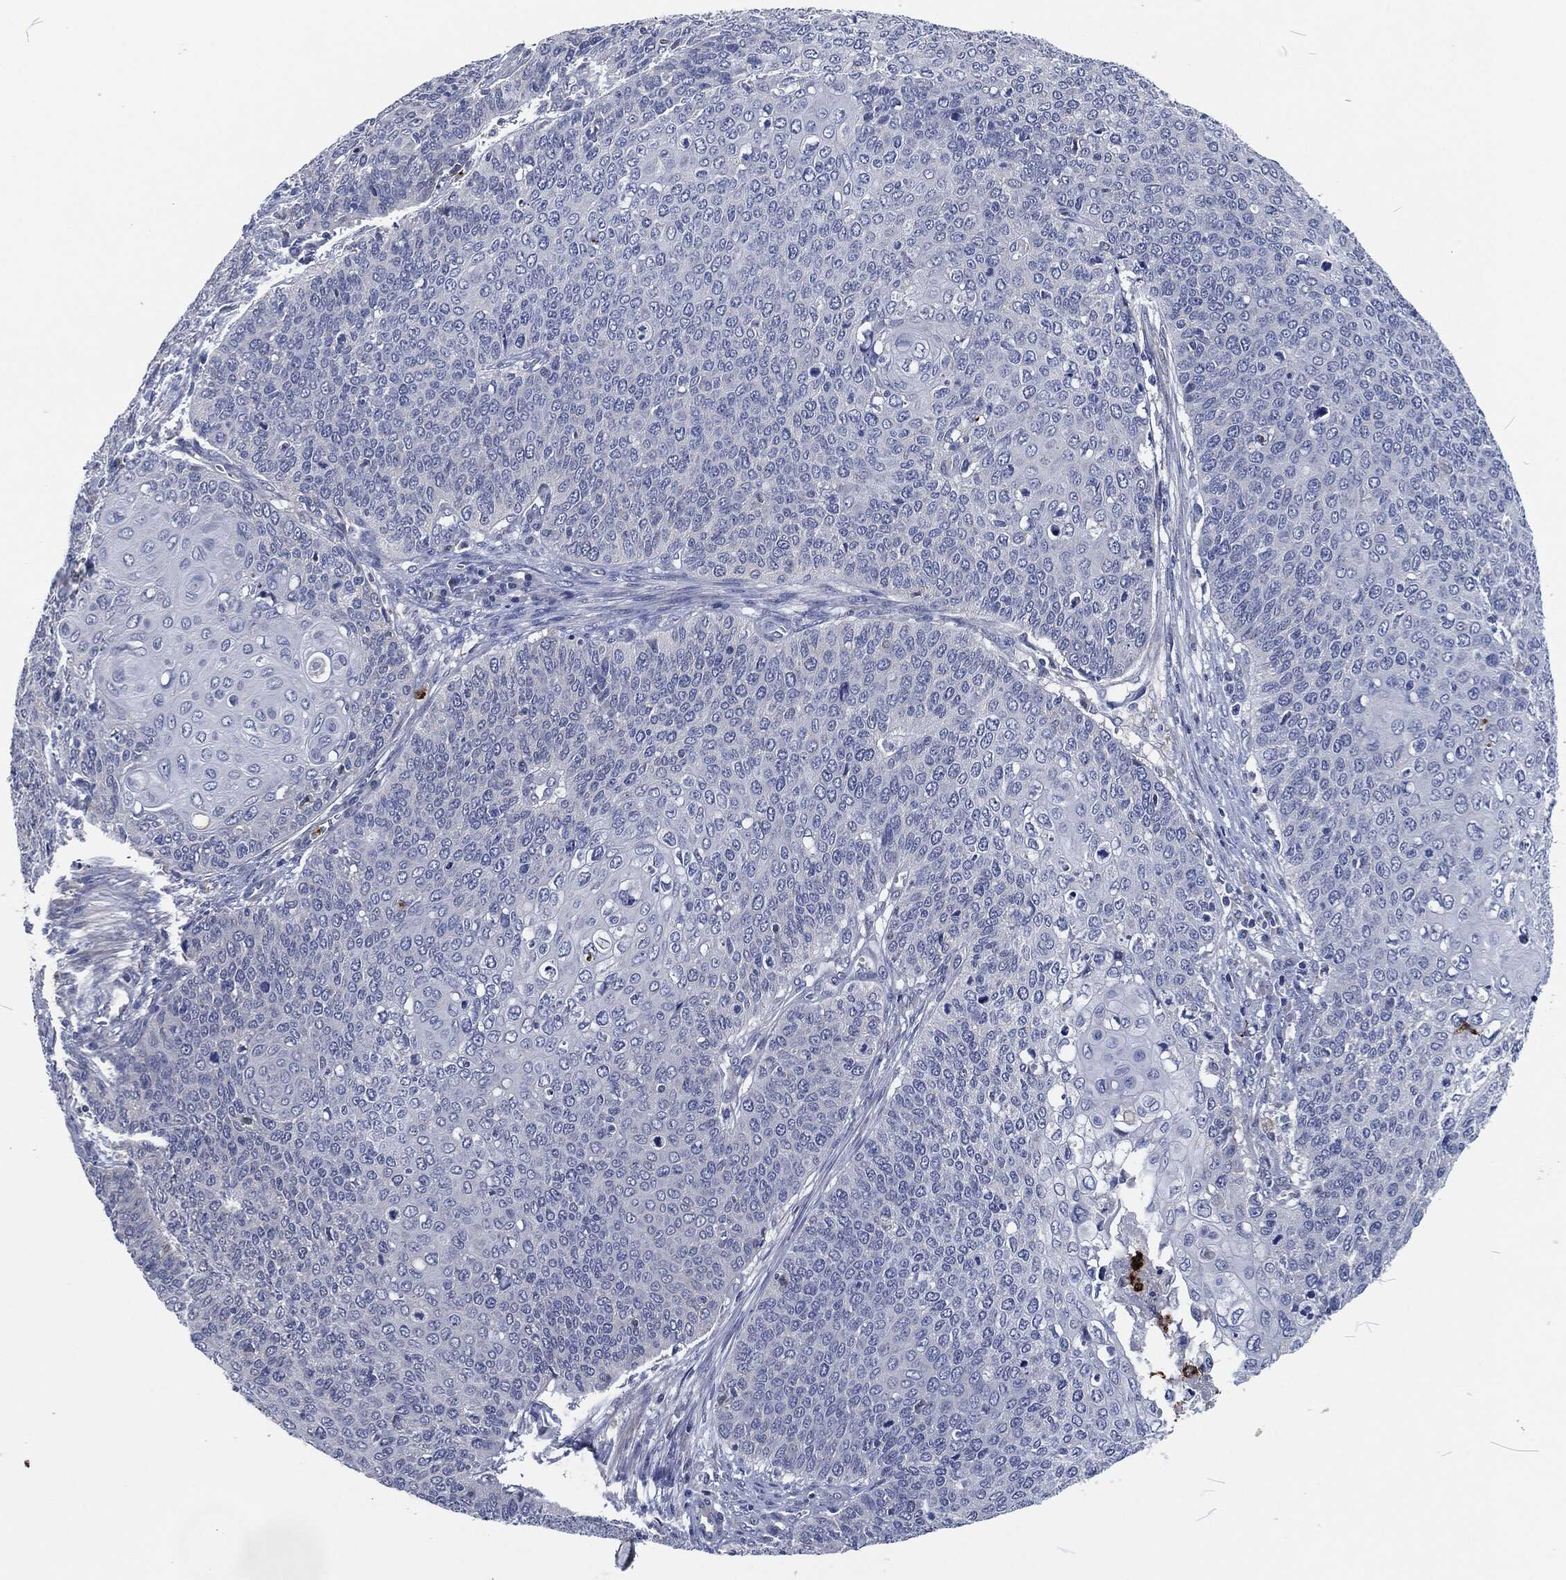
{"staining": {"intensity": "negative", "quantity": "none", "location": "none"}, "tissue": "cervical cancer", "cell_type": "Tumor cells", "image_type": "cancer", "snomed": [{"axis": "morphology", "description": "Squamous cell carcinoma, NOS"}, {"axis": "topography", "description": "Cervix"}], "caption": "This is an IHC image of cervical squamous cell carcinoma. There is no positivity in tumor cells.", "gene": "MPO", "patient": {"sex": "female", "age": 39}}